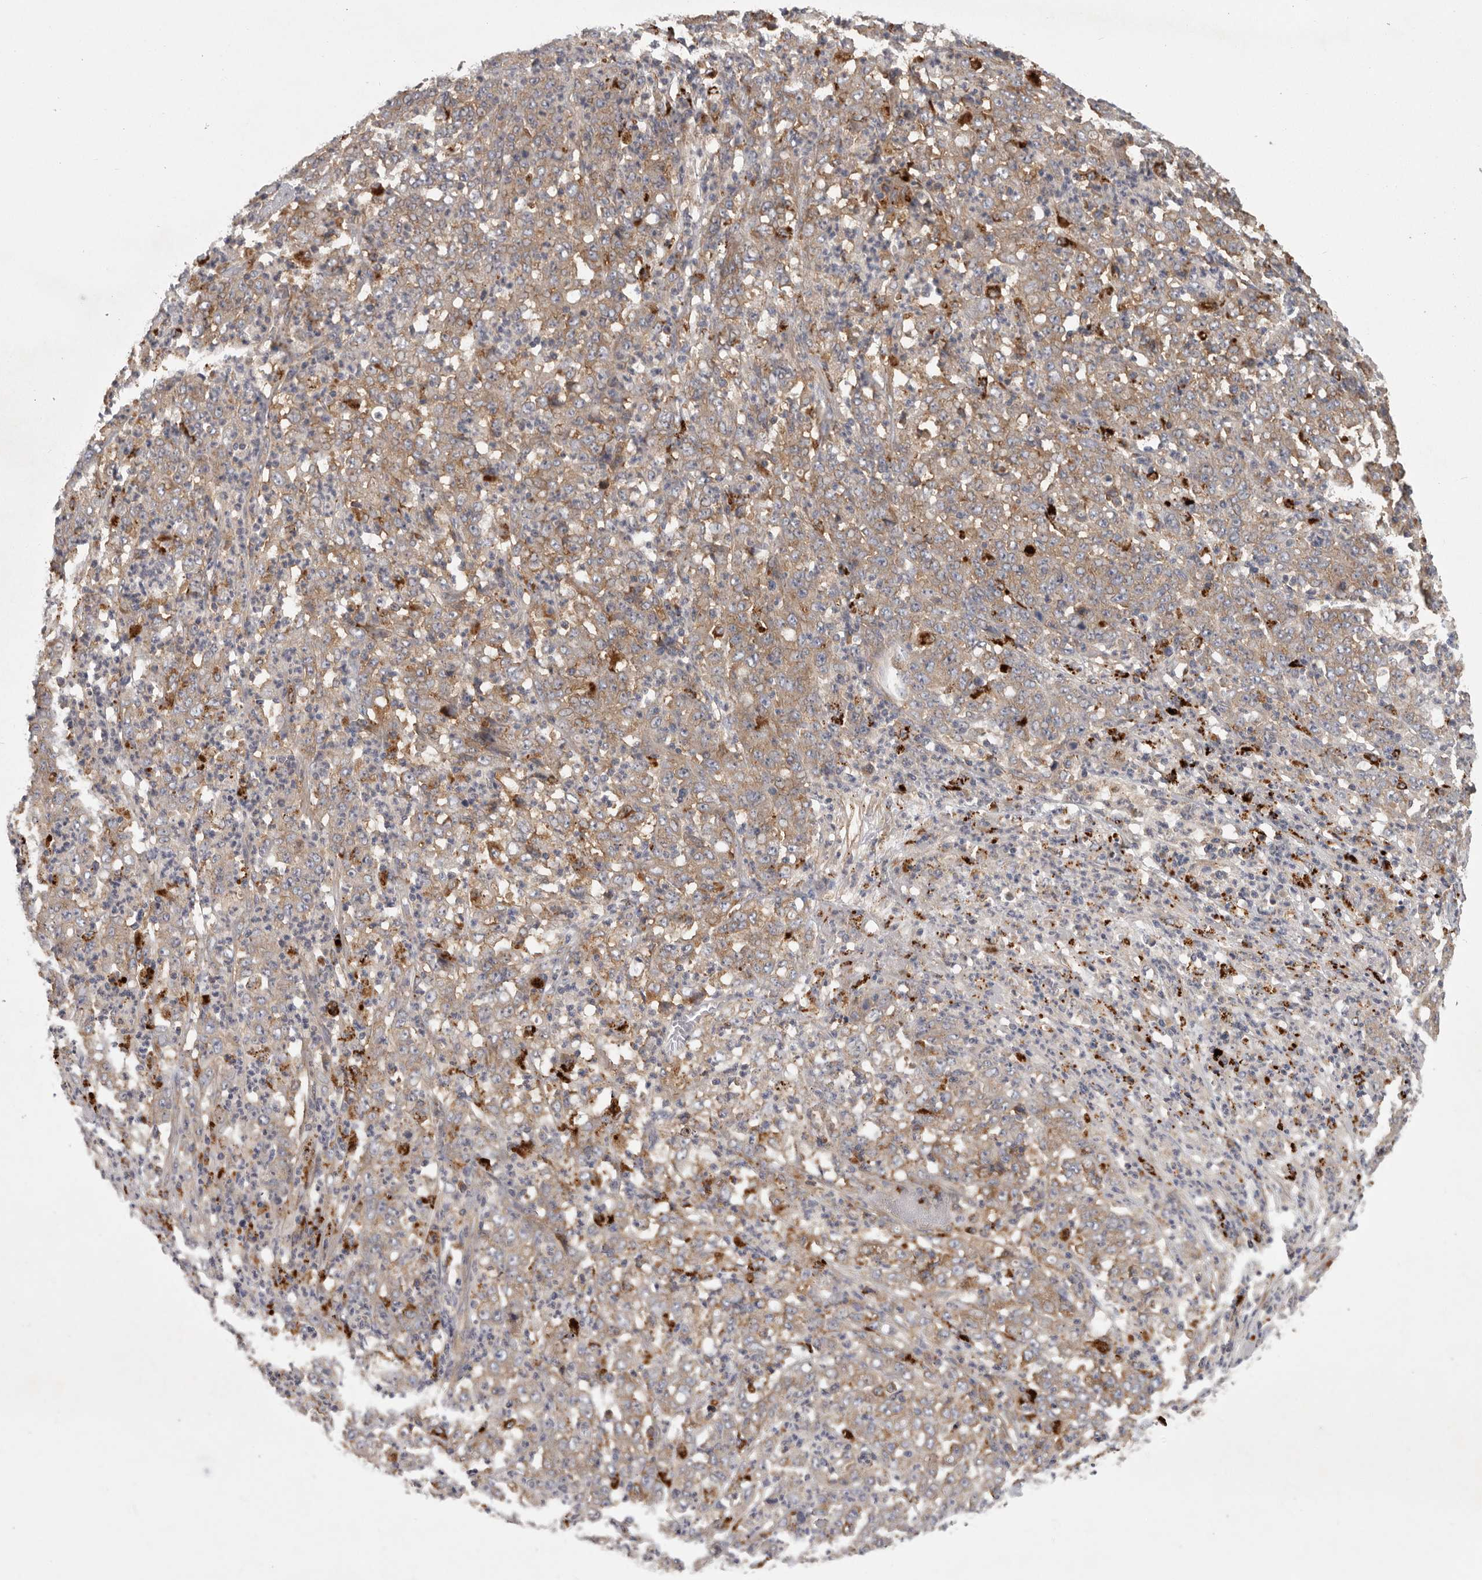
{"staining": {"intensity": "weak", "quantity": ">75%", "location": "cytoplasmic/membranous"}, "tissue": "stomach cancer", "cell_type": "Tumor cells", "image_type": "cancer", "snomed": [{"axis": "morphology", "description": "Adenocarcinoma, NOS"}, {"axis": "topography", "description": "Stomach, lower"}], "caption": "Stomach cancer stained for a protein (brown) displays weak cytoplasmic/membranous positive staining in about >75% of tumor cells.", "gene": "C1orf109", "patient": {"sex": "female", "age": 71}}